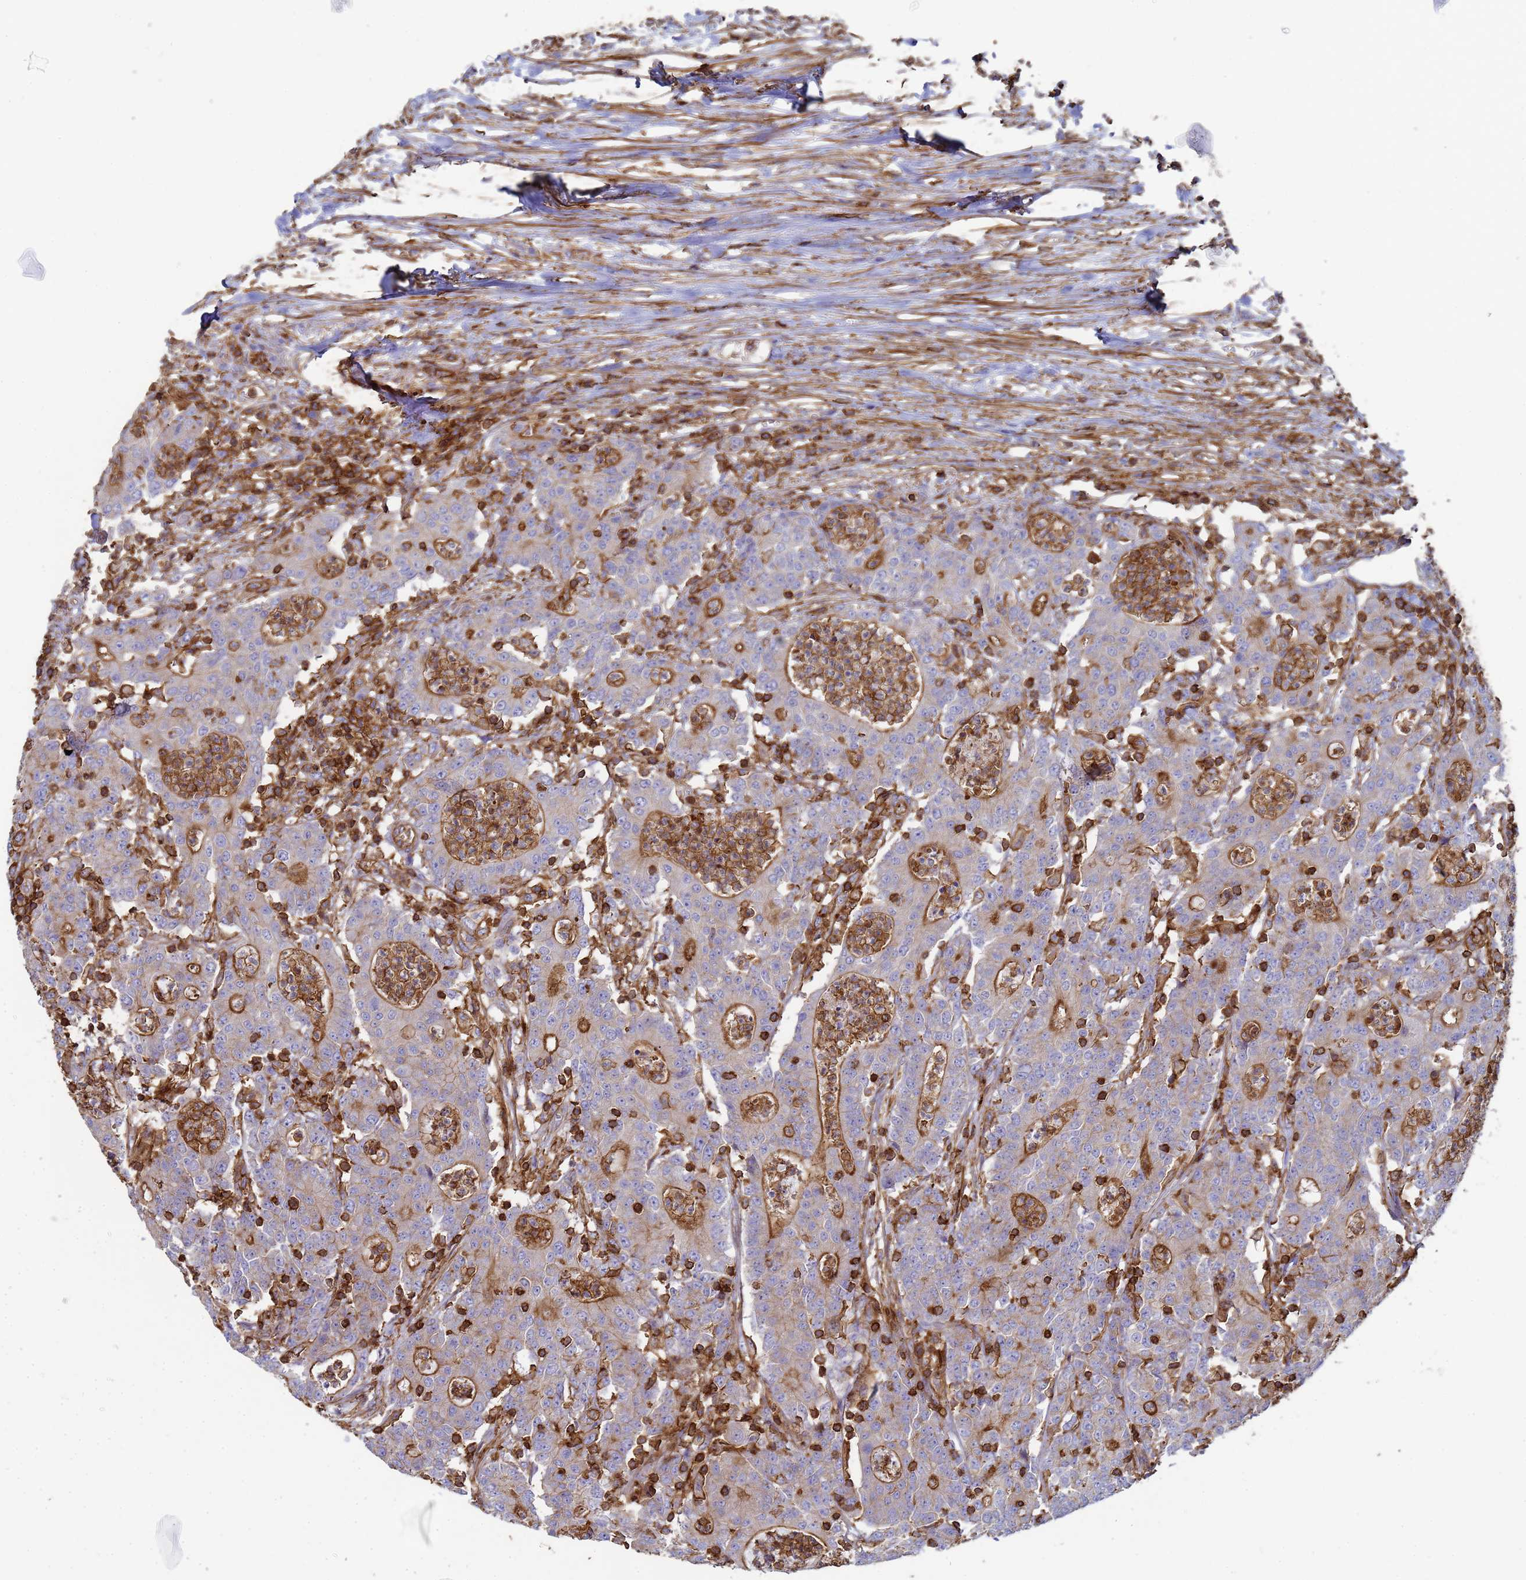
{"staining": {"intensity": "weak", "quantity": "<25%", "location": "cytoplasmic/membranous"}, "tissue": "colorectal cancer", "cell_type": "Tumor cells", "image_type": "cancer", "snomed": [{"axis": "morphology", "description": "Adenocarcinoma, NOS"}, {"axis": "topography", "description": "Colon"}], "caption": "An image of human colorectal cancer (adenocarcinoma) is negative for staining in tumor cells. (DAB (3,3'-diaminobenzidine) IHC, high magnification).", "gene": "ACTB", "patient": {"sex": "male", "age": 83}}